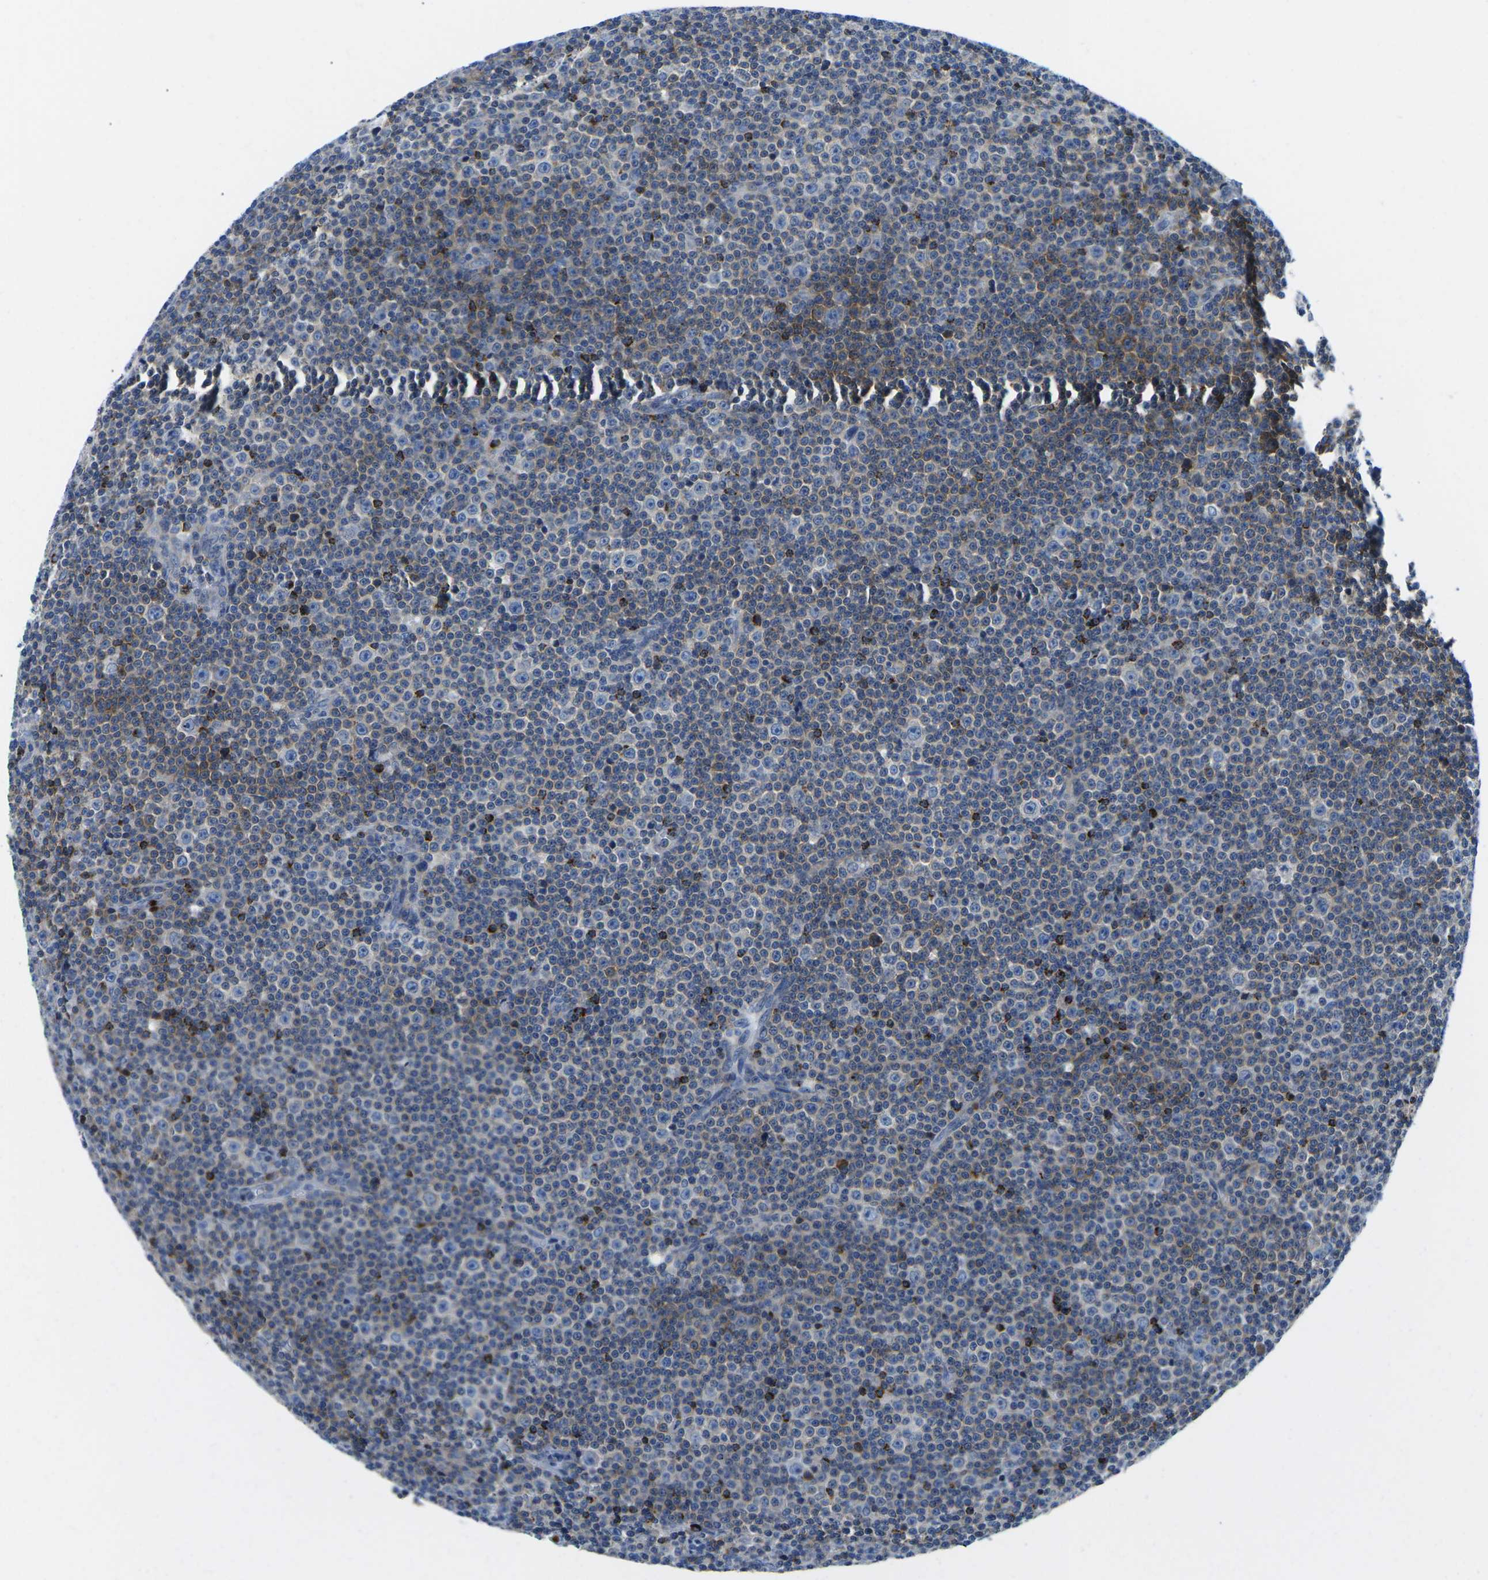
{"staining": {"intensity": "negative", "quantity": "none", "location": "none"}, "tissue": "lymphoma", "cell_type": "Tumor cells", "image_type": "cancer", "snomed": [{"axis": "morphology", "description": "Malignant lymphoma, non-Hodgkin's type, Low grade"}, {"axis": "topography", "description": "Lymph node"}], "caption": "A high-resolution histopathology image shows immunohistochemistry staining of lymphoma, which exhibits no significant positivity in tumor cells. Nuclei are stained in blue.", "gene": "MC4R", "patient": {"sex": "female", "age": 67}}